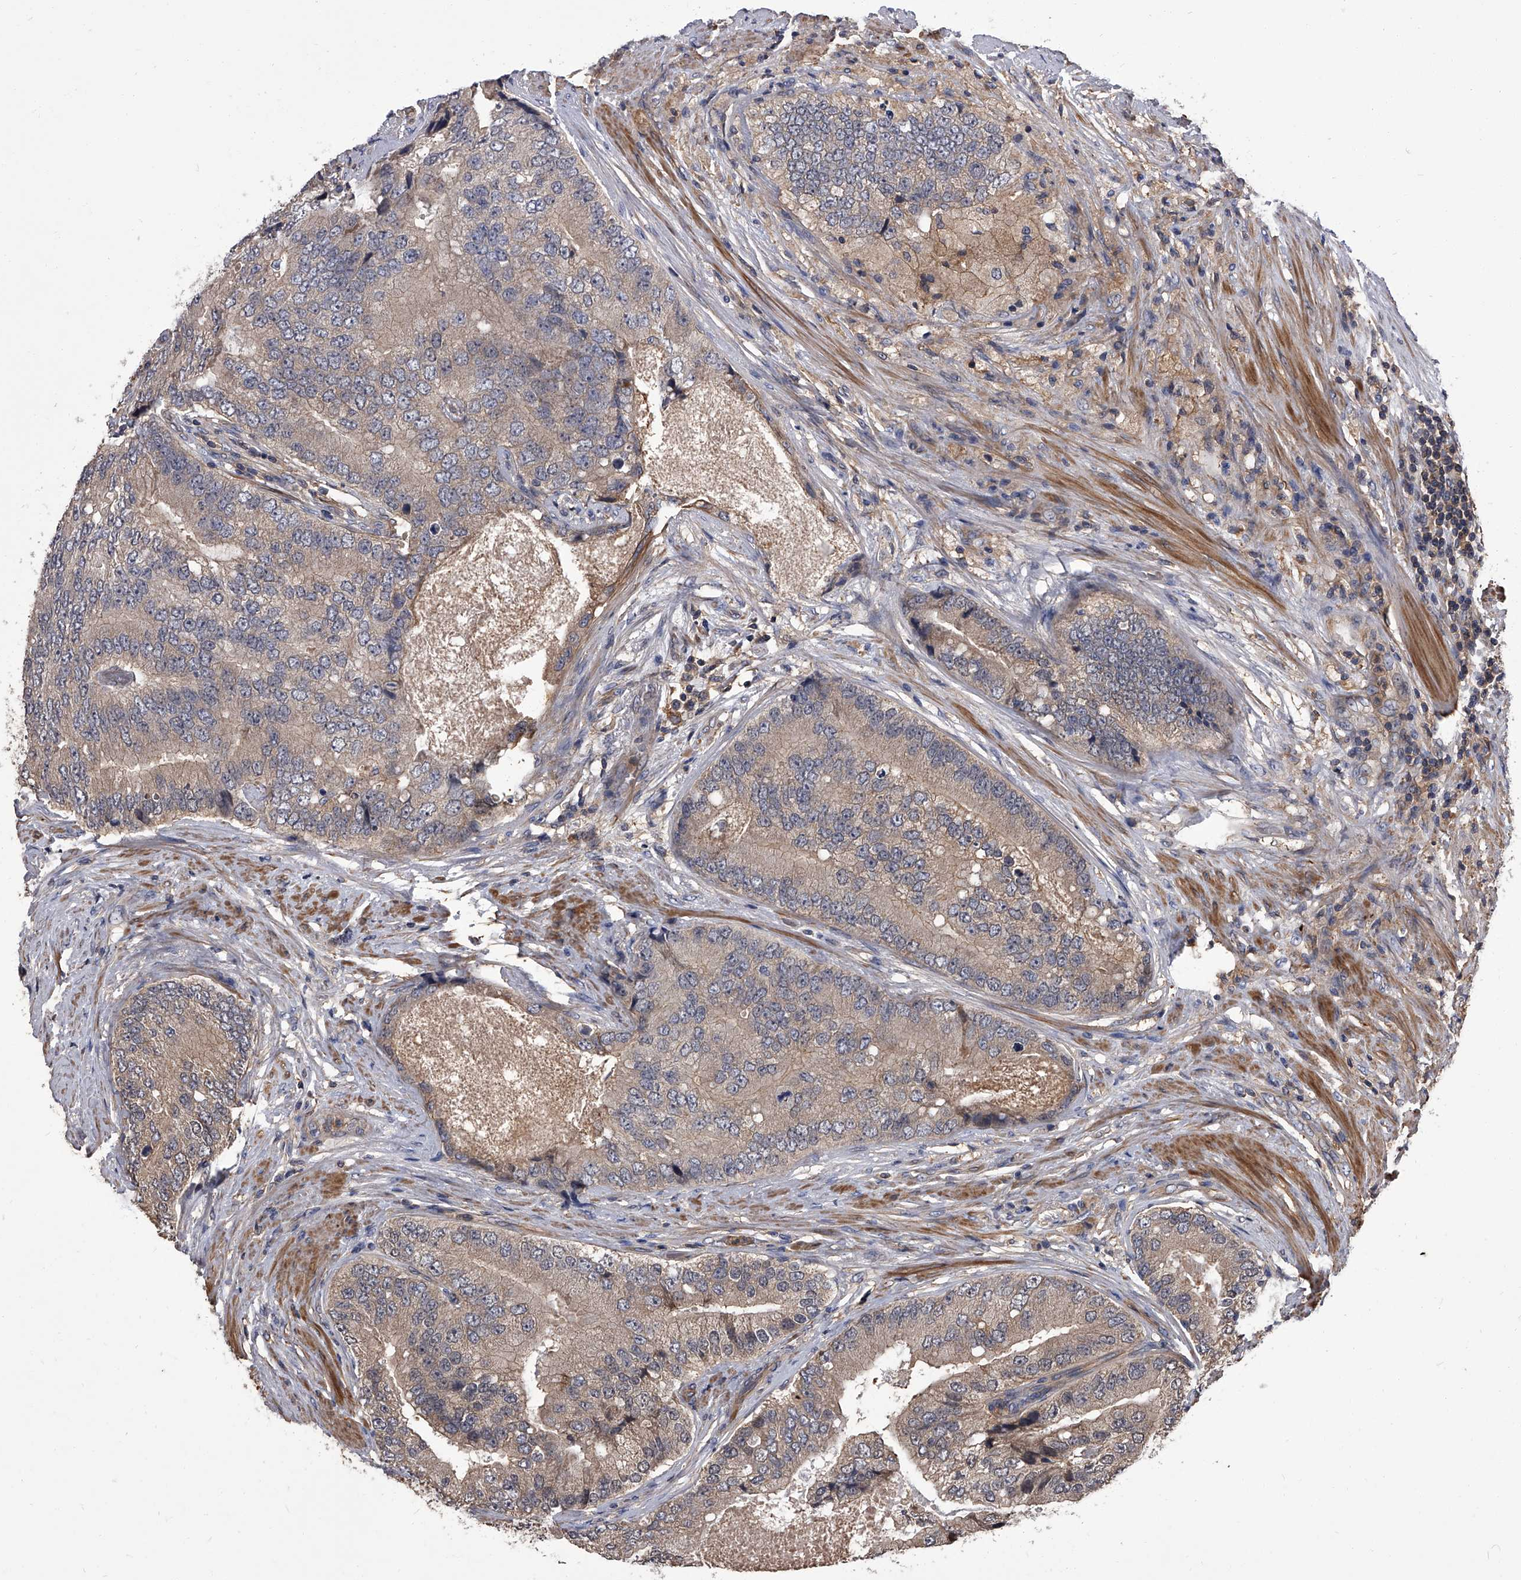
{"staining": {"intensity": "weak", "quantity": ">75%", "location": "cytoplasmic/membranous"}, "tissue": "prostate cancer", "cell_type": "Tumor cells", "image_type": "cancer", "snomed": [{"axis": "morphology", "description": "Adenocarcinoma, High grade"}, {"axis": "topography", "description": "Prostate"}], "caption": "Prostate high-grade adenocarcinoma tissue reveals weak cytoplasmic/membranous staining in about >75% of tumor cells, visualized by immunohistochemistry. (IHC, brightfield microscopy, high magnification).", "gene": "STK36", "patient": {"sex": "male", "age": 70}}